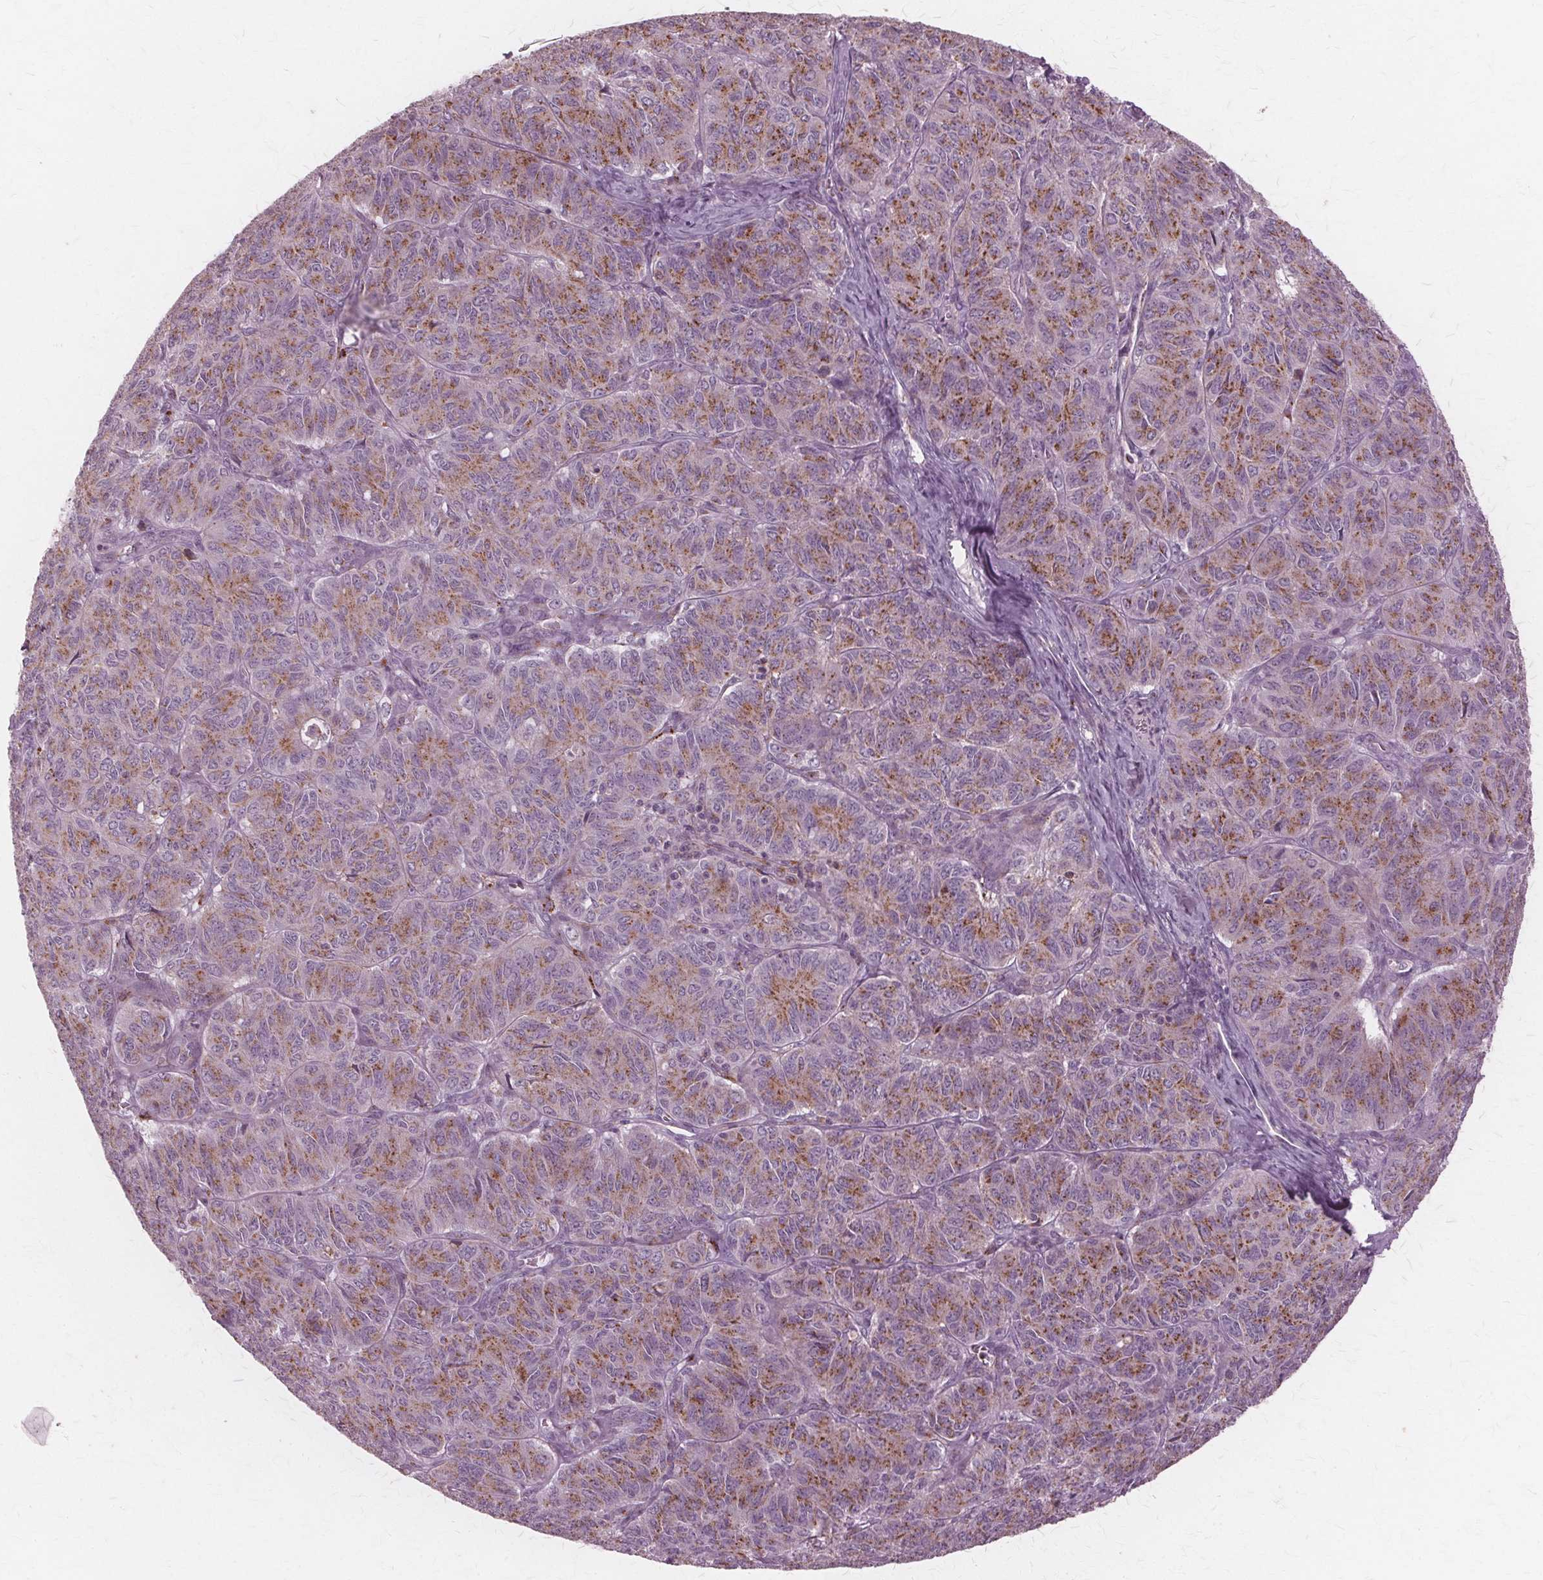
{"staining": {"intensity": "moderate", "quantity": "25%-75%", "location": "cytoplasmic/membranous"}, "tissue": "ovarian cancer", "cell_type": "Tumor cells", "image_type": "cancer", "snomed": [{"axis": "morphology", "description": "Carcinoma, endometroid"}, {"axis": "topography", "description": "Ovary"}], "caption": "High-power microscopy captured an IHC photomicrograph of ovarian endometroid carcinoma, revealing moderate cytoplasmic/membranous staining in approximately 25%-75% of tumor cells.", "gene": "DNASE2", "patient": {"sex": "female", "age": 80}}